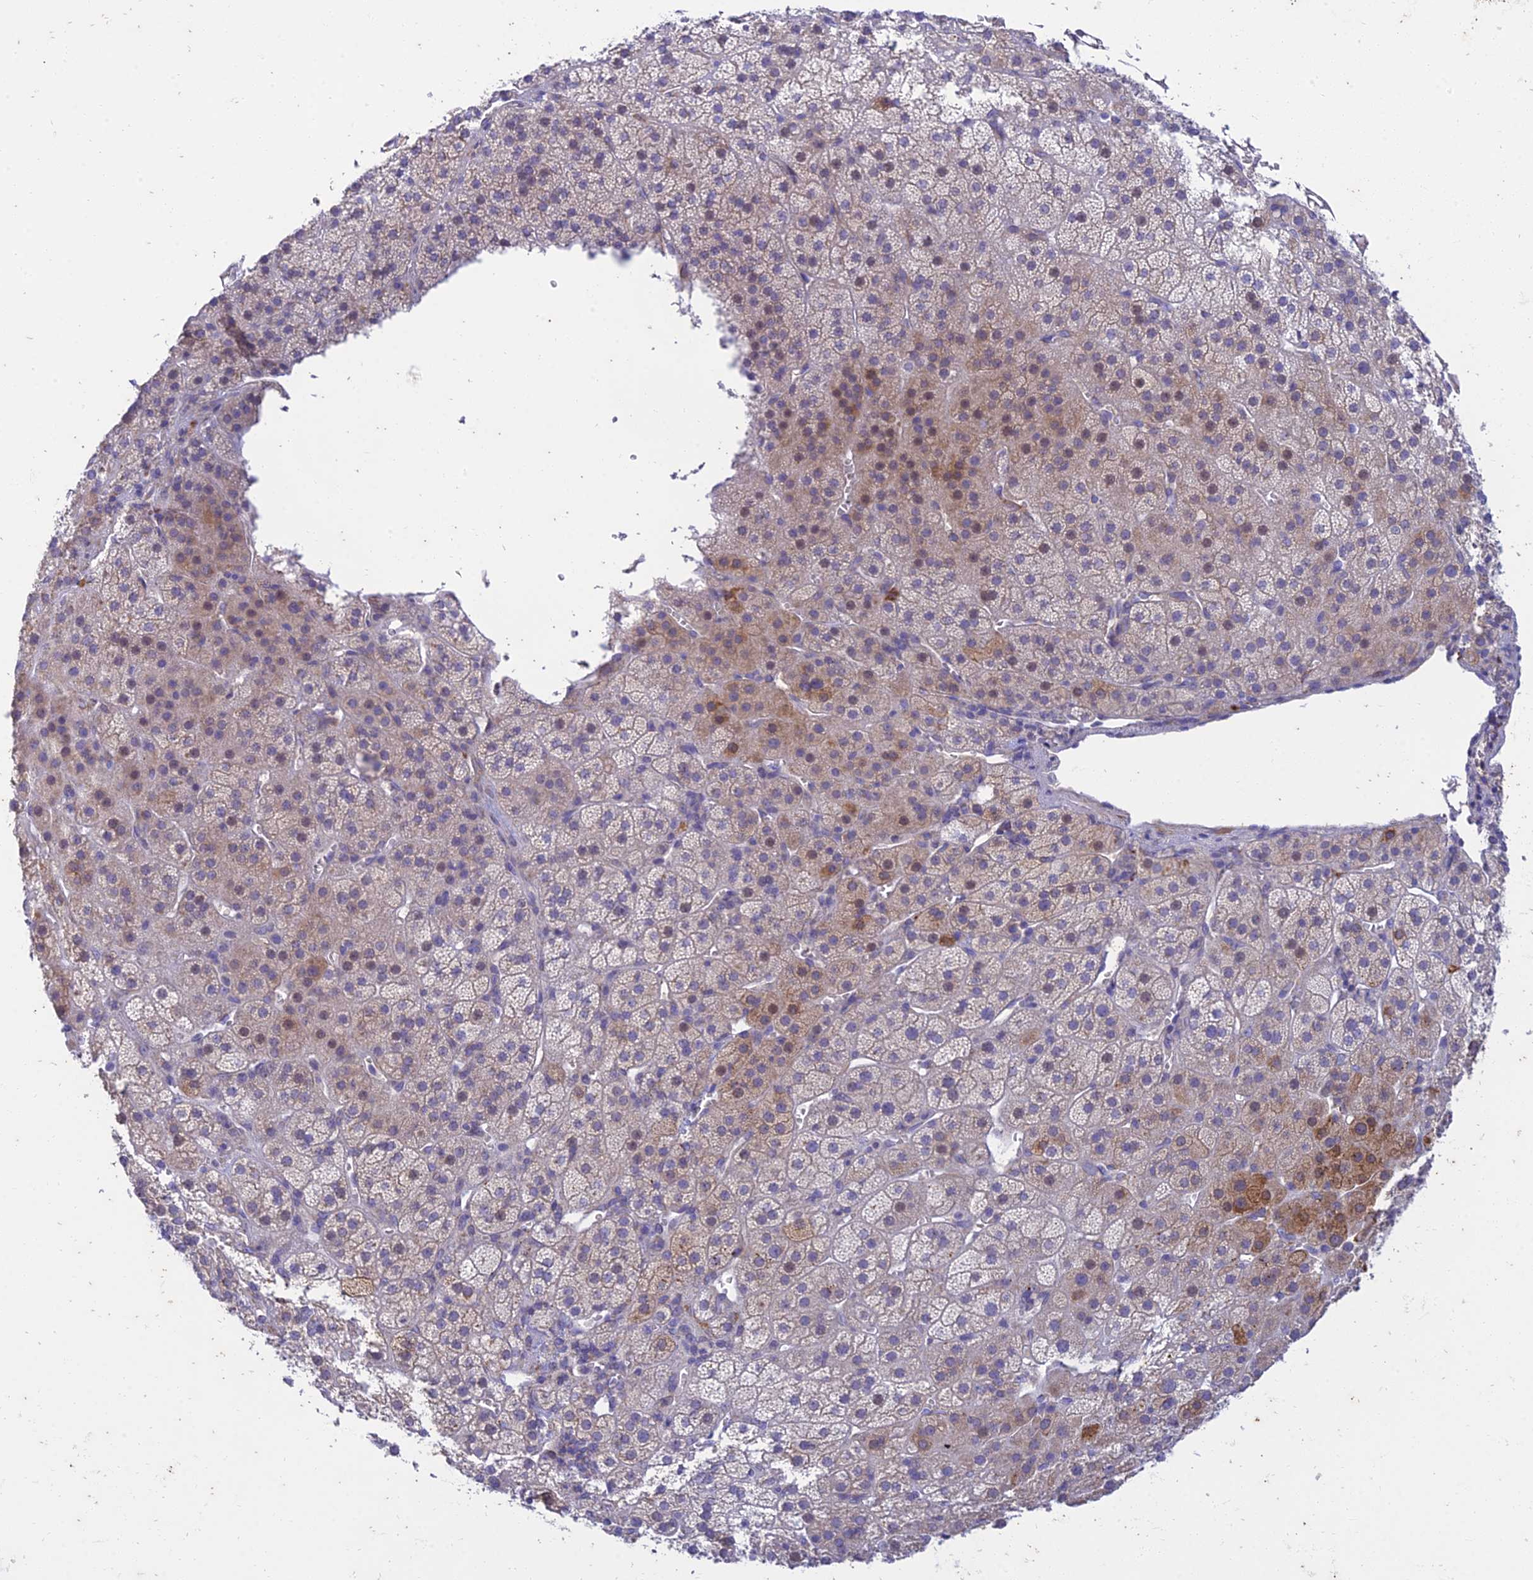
{"staining": {"intensity": "moderate", "quantity": "<25%", "location": "cytoplasmic/membranous,nuclear"}, "tissue": "adrenal gland", "cell_type": "Glandular cells", "image_type": "normal", "snomed": [{"axis": "morphology", "description": "Normal tissue, NOS"}, {"axis": "topography", "description": "Adrenal gland"}], "caption": "Immunohistochemical staining of normal adrenal gland displays <25% levels of moderate cytoplasmic/membranous,nuclear protein staining in approximately <25% of glandular cells.", "gene": "PTCD2", "patient": {"sex": "female", "age": 70}}